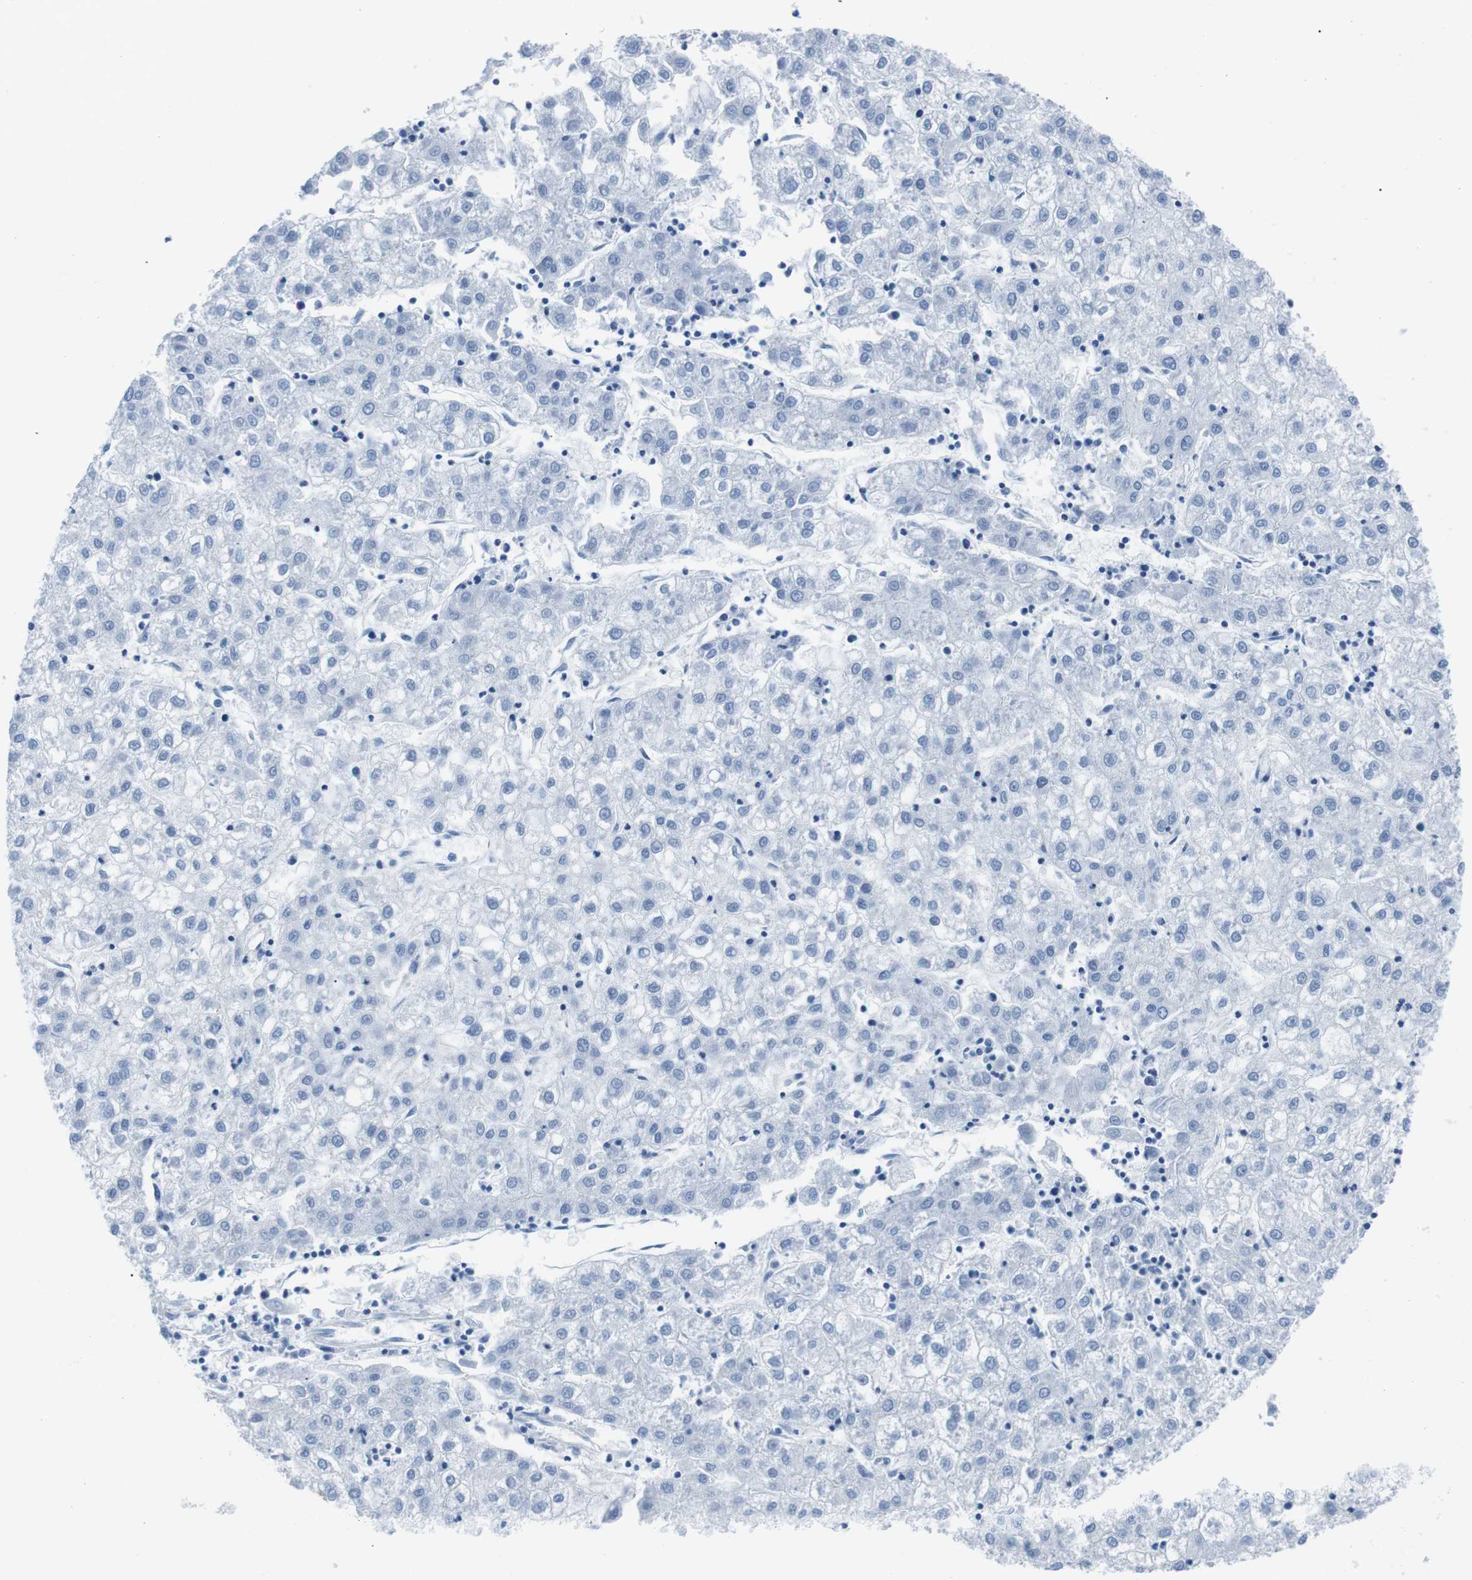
{"staining": {"intensity": "negative", "quantity": "none", "location": "none"}, "tissue": "liver cancer", "cell_type": "Tumor cells", "image_type": "cancer", "snomed": [{"axis": "morphology", "description": "Carcinoma, Hepatocellular, NOS"}, {"axis": "topography", "description": "Liver"}], "caption": "DAB (3,3'-diaminobenzidine) immunohistochemical staining of hepatocellular carcinoma (liver) demonstrates no significant staining in tumor cells.", "gene": "MUC2", "patient": {"sex": "male", "age": 72}}